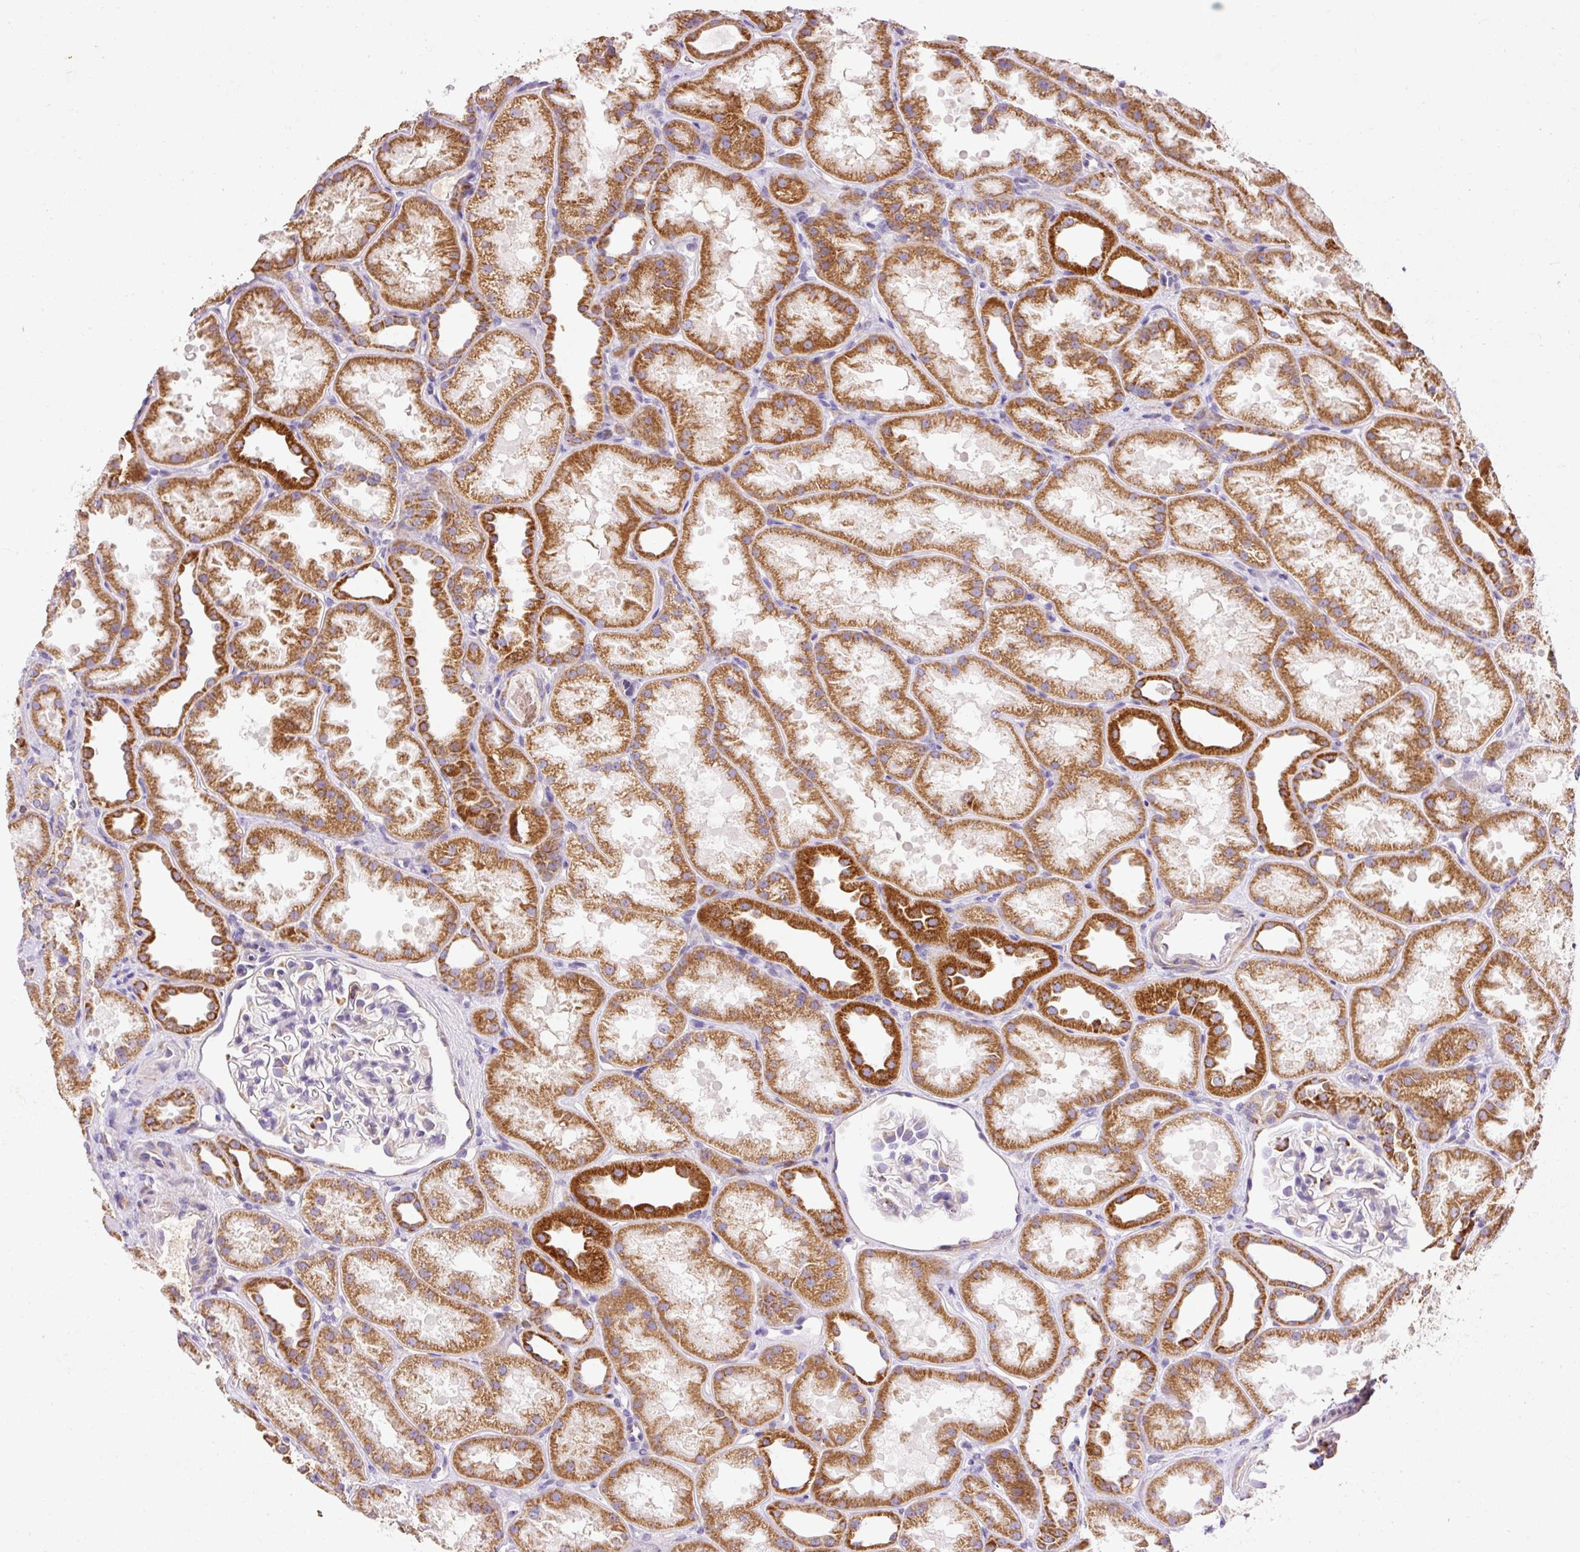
{"staining": {"intensity": "negative", "quantity": "none", "location": "none"}, "tissue": "kidney", "cell_type": "Cells in glomeruli", "image_type": "normal", "snomed": [{"axis": "morphology", "description": "Normal tissue, NOS"}, {"axis": "topography", "description": "Kidney"}], "caption": "A high-resolution photomicrograph shows IHC staining of benign kidney, which displays no significant staining in cells in glomeruli. The staining was performed using DAB to visualize the protein expression in brown, while the nuclei were stained in blue with hematoxylin (Magnification: 20x).", "gene": "IMMT", "patient": {"sex": "male", "age": 61}}